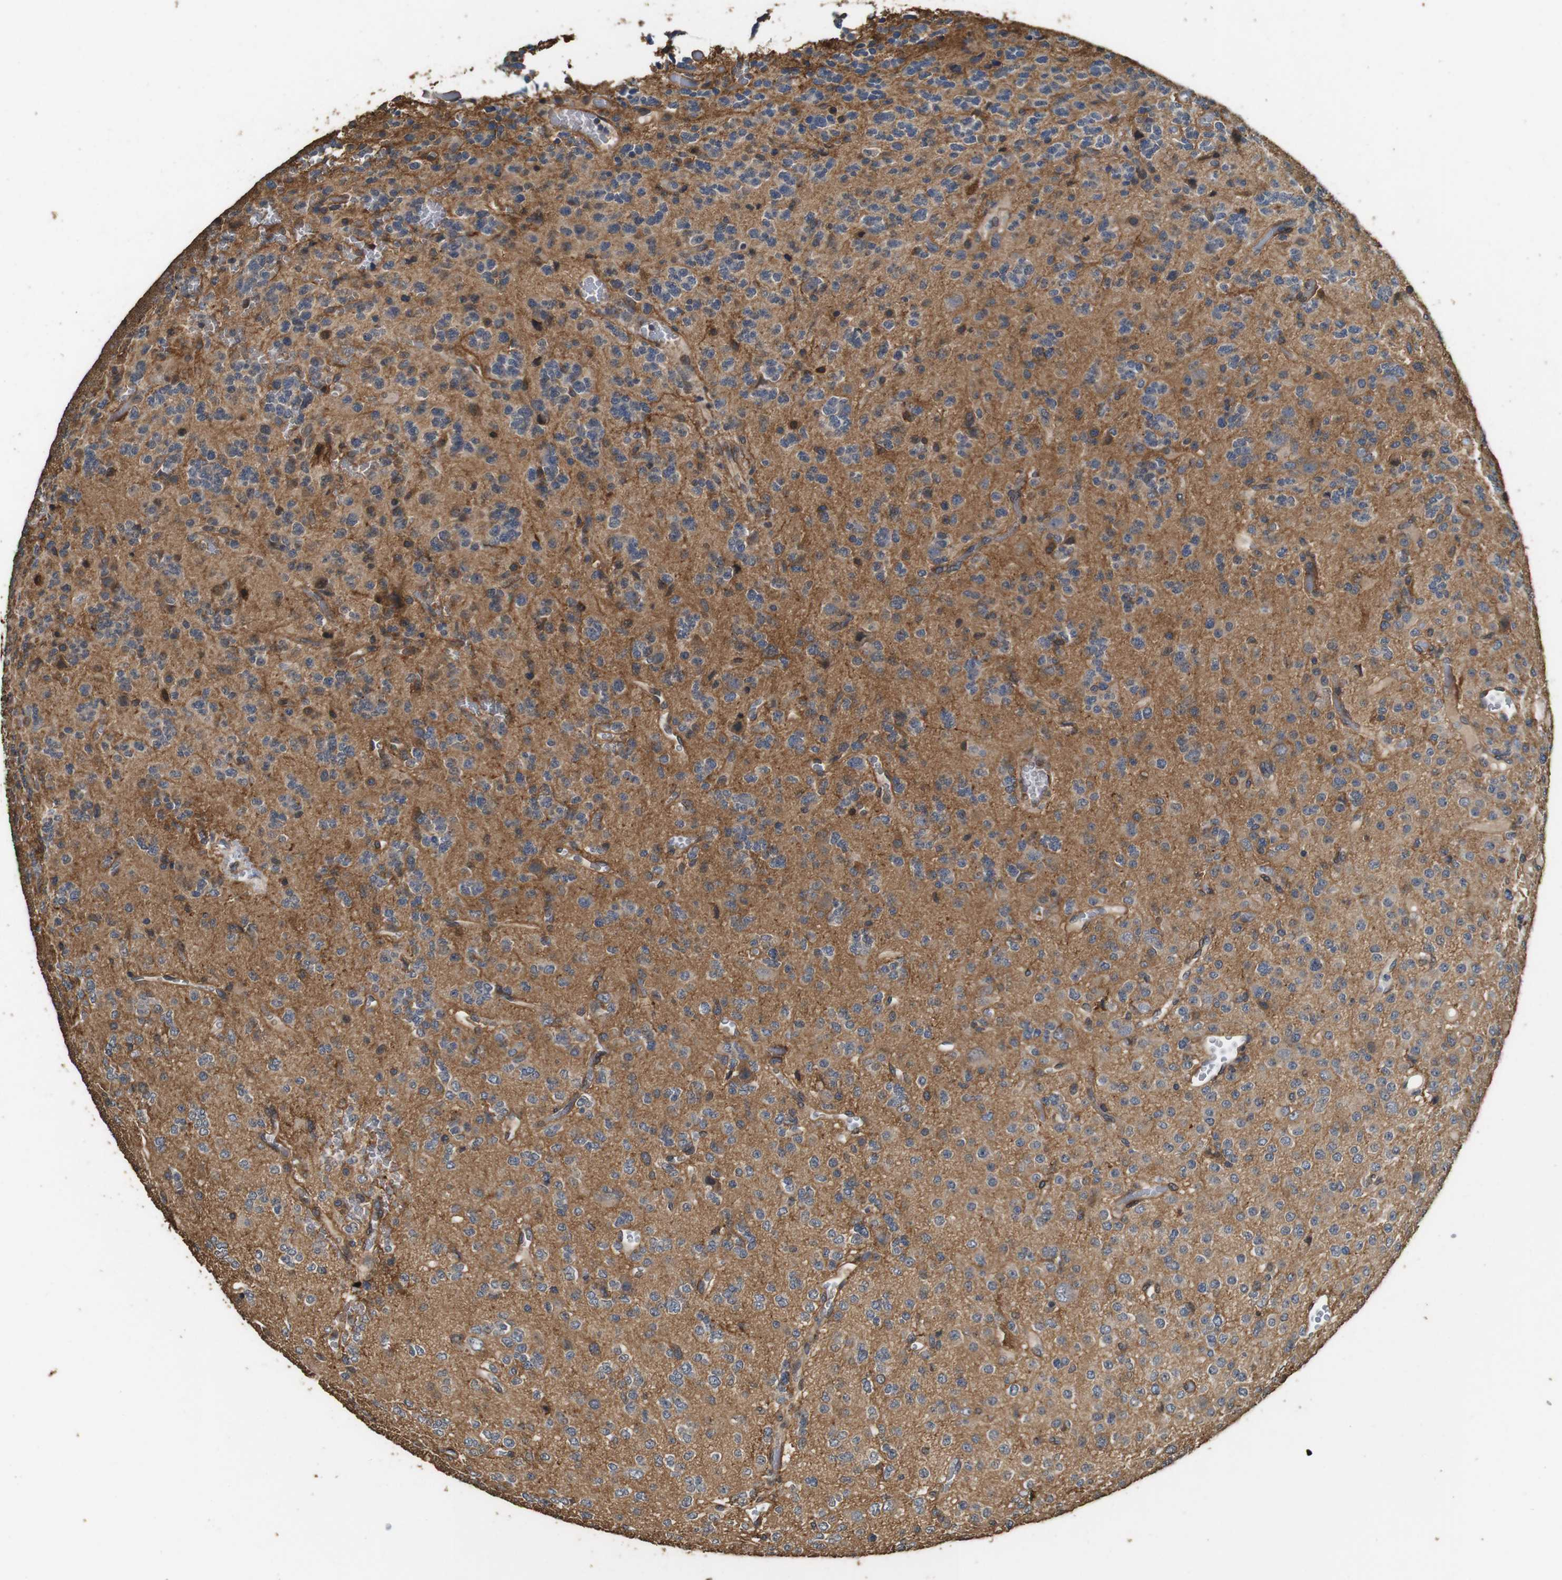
{"staining": {"intensity": "moderate", "quantity": ">75%", "location": "cytoplasmic/membranous"}, "tissue": "glioma", "cell_type": "Tumor cells", "image_type": "cancer", "snomed": [{"axis": "morphology", "description": "Glioma, malignant, Low grade"}, {"axis": "topography", "description": "Brain"}], "caption": "Tumor cells exhibit moderate cytoplasmic/membranous staining in approximately >75% of cells in low-grade glioma (malignant).", "gene": "CNPY4", "patient": {"sex": "male", "age": 38}}